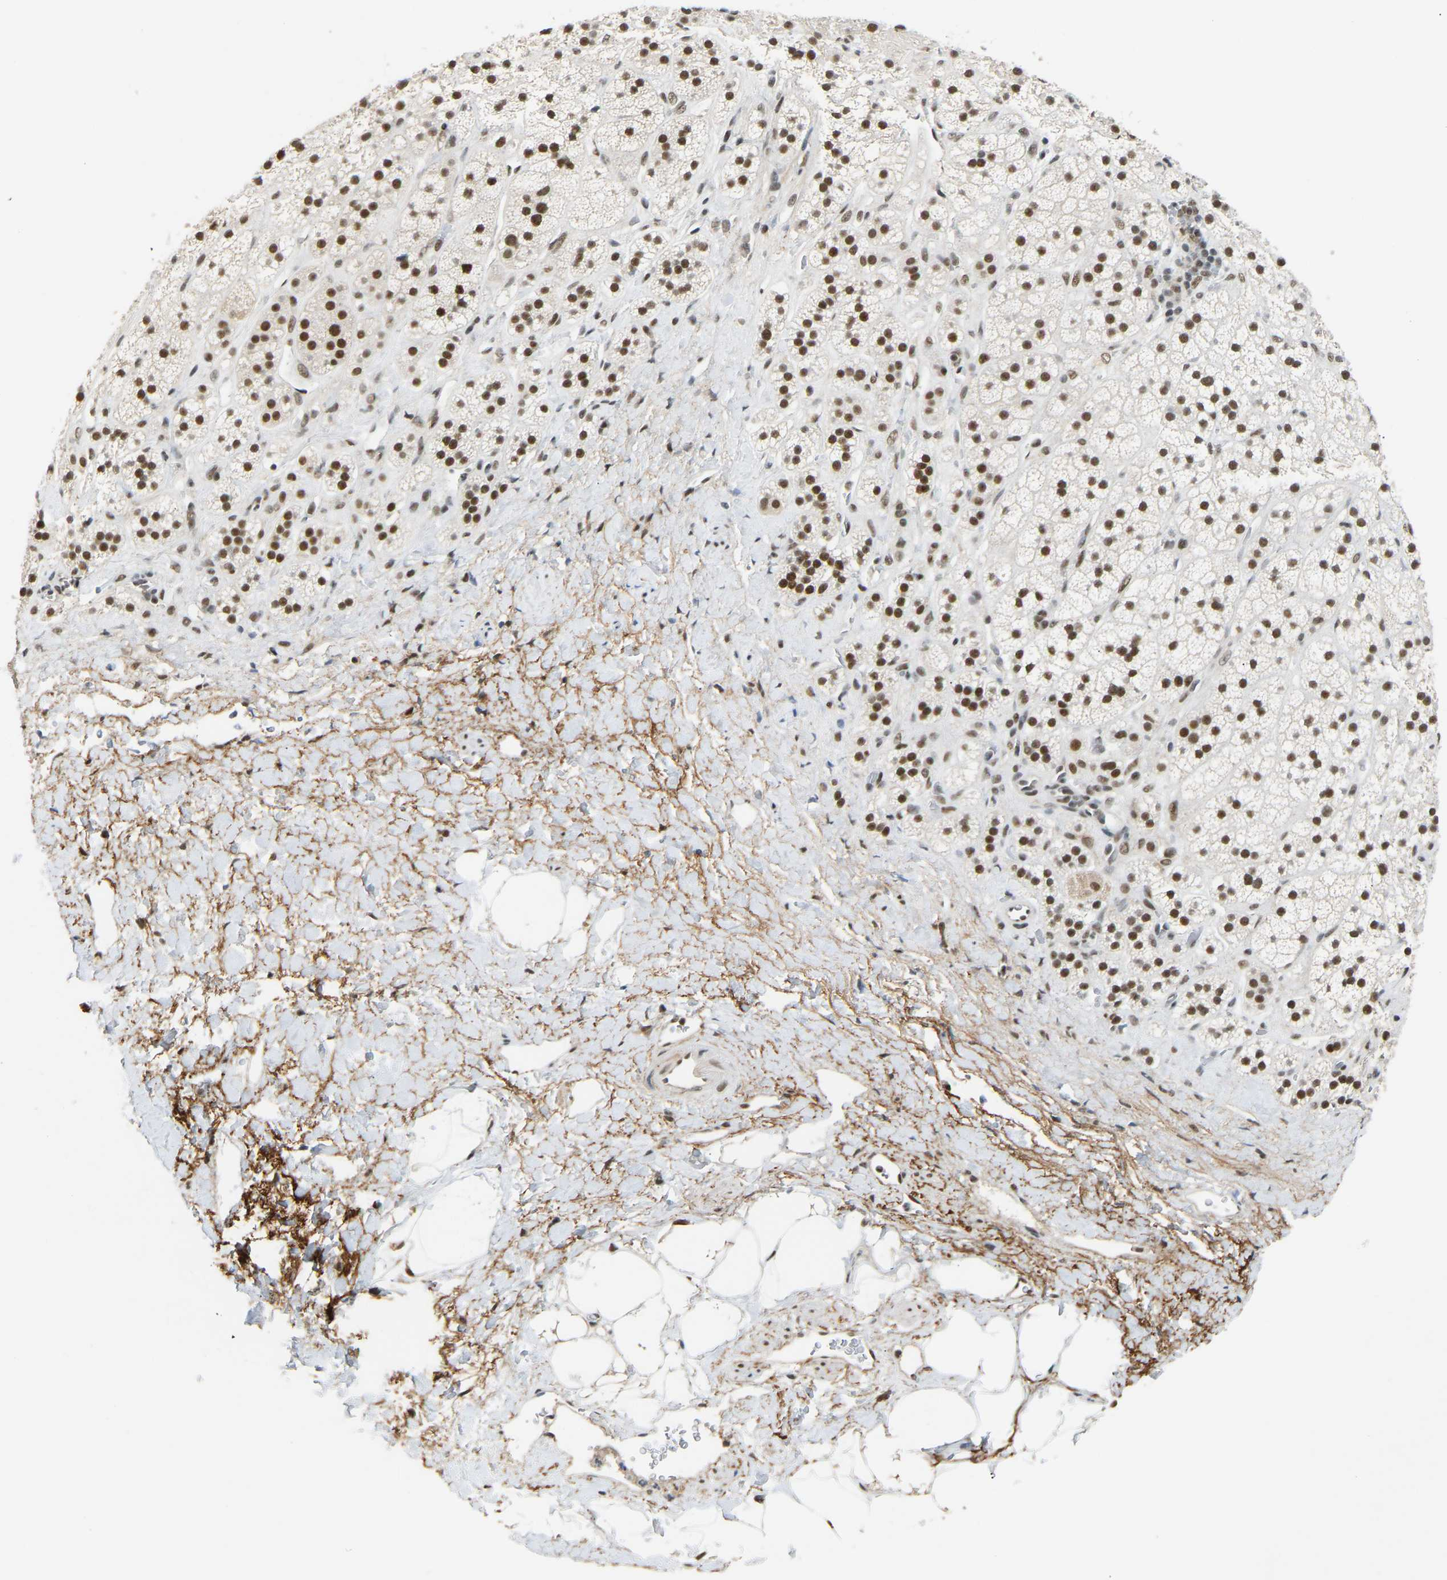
{"staining": {"intensity": "moderate", "quantity": "<25%", "location": "nuclear"}, "tissue": "adrenal gland", "cell_type": "Glandular cells", "image_type": "normal", "snomed": [{"axis": "morphology", "description": "Normal tissue, NOS"}, {"axis": "topography", "description": "Adrenal gland"}], "caption": "The histopathology image exhibits immunohistochemical staining of benign adrenal gland. There is moderate nuclear expression is seen in about <25% of glandular cells. (DAB IHC with brightfield microscopy, high magnification).", "gene": "RBM15", "patient": {"sex": "male", "age": 56}}